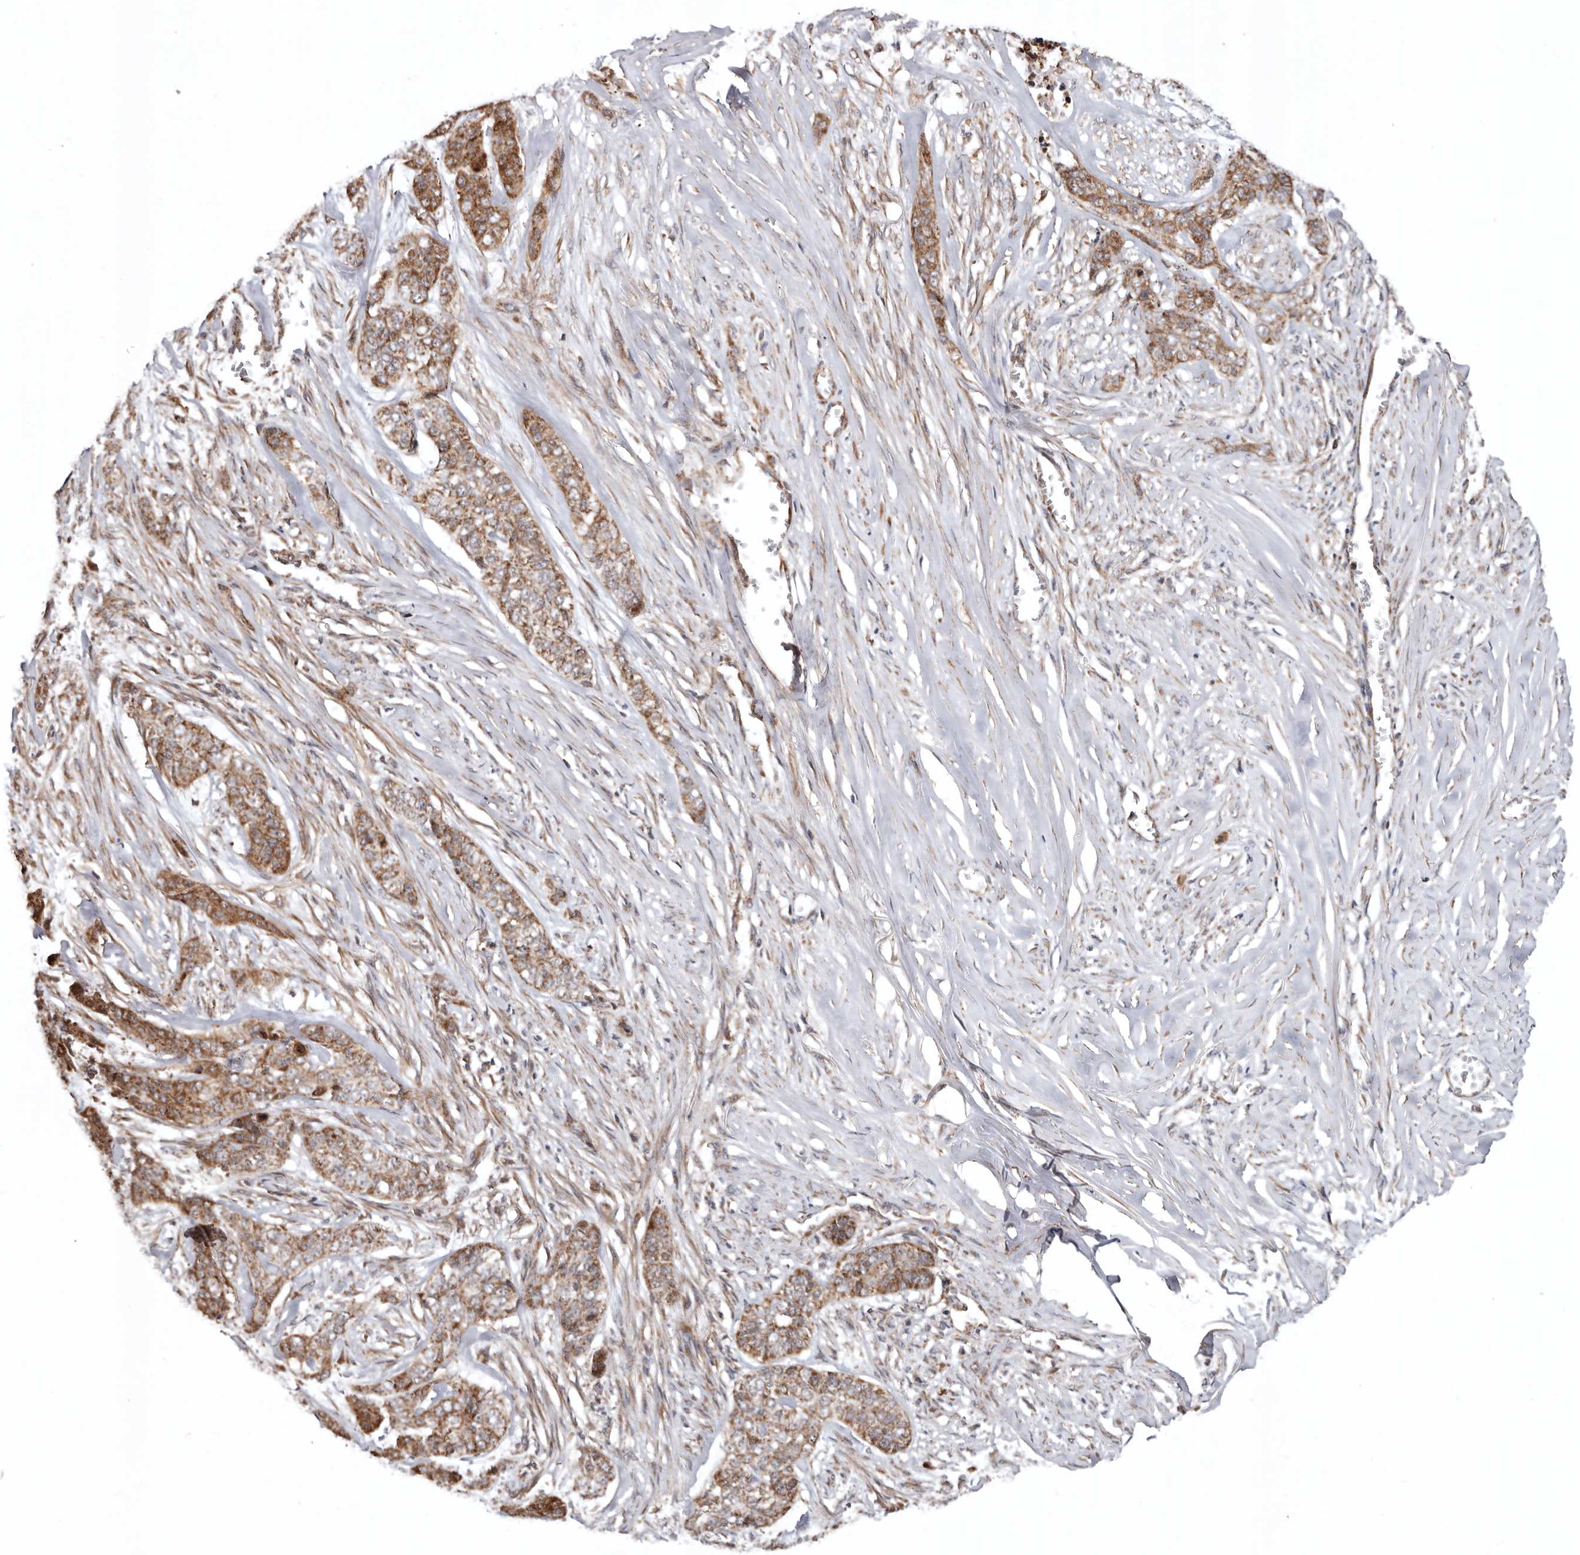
{"staining": {"intensity": "moderate", "quantity": ">75%", "location": "cytoplasmic/membranous"}, "tissue": "skin cancer", "cell_type": "Tumor cells", "image_type": "cancer", "snomed": [{"axis": "morphology", "description": "Basal cell carcinoma"}, {"axis": "topography", "description": "Skin"}], "caption": "Skin basal cell carcinoma was stained to show a protein in brown. There is medium levels of moderate cytoplasmic/membranous positivity in about >75% of tumor cells.", "gene": "PROKR1", "patient": {"sex": "female", "age": 64}}